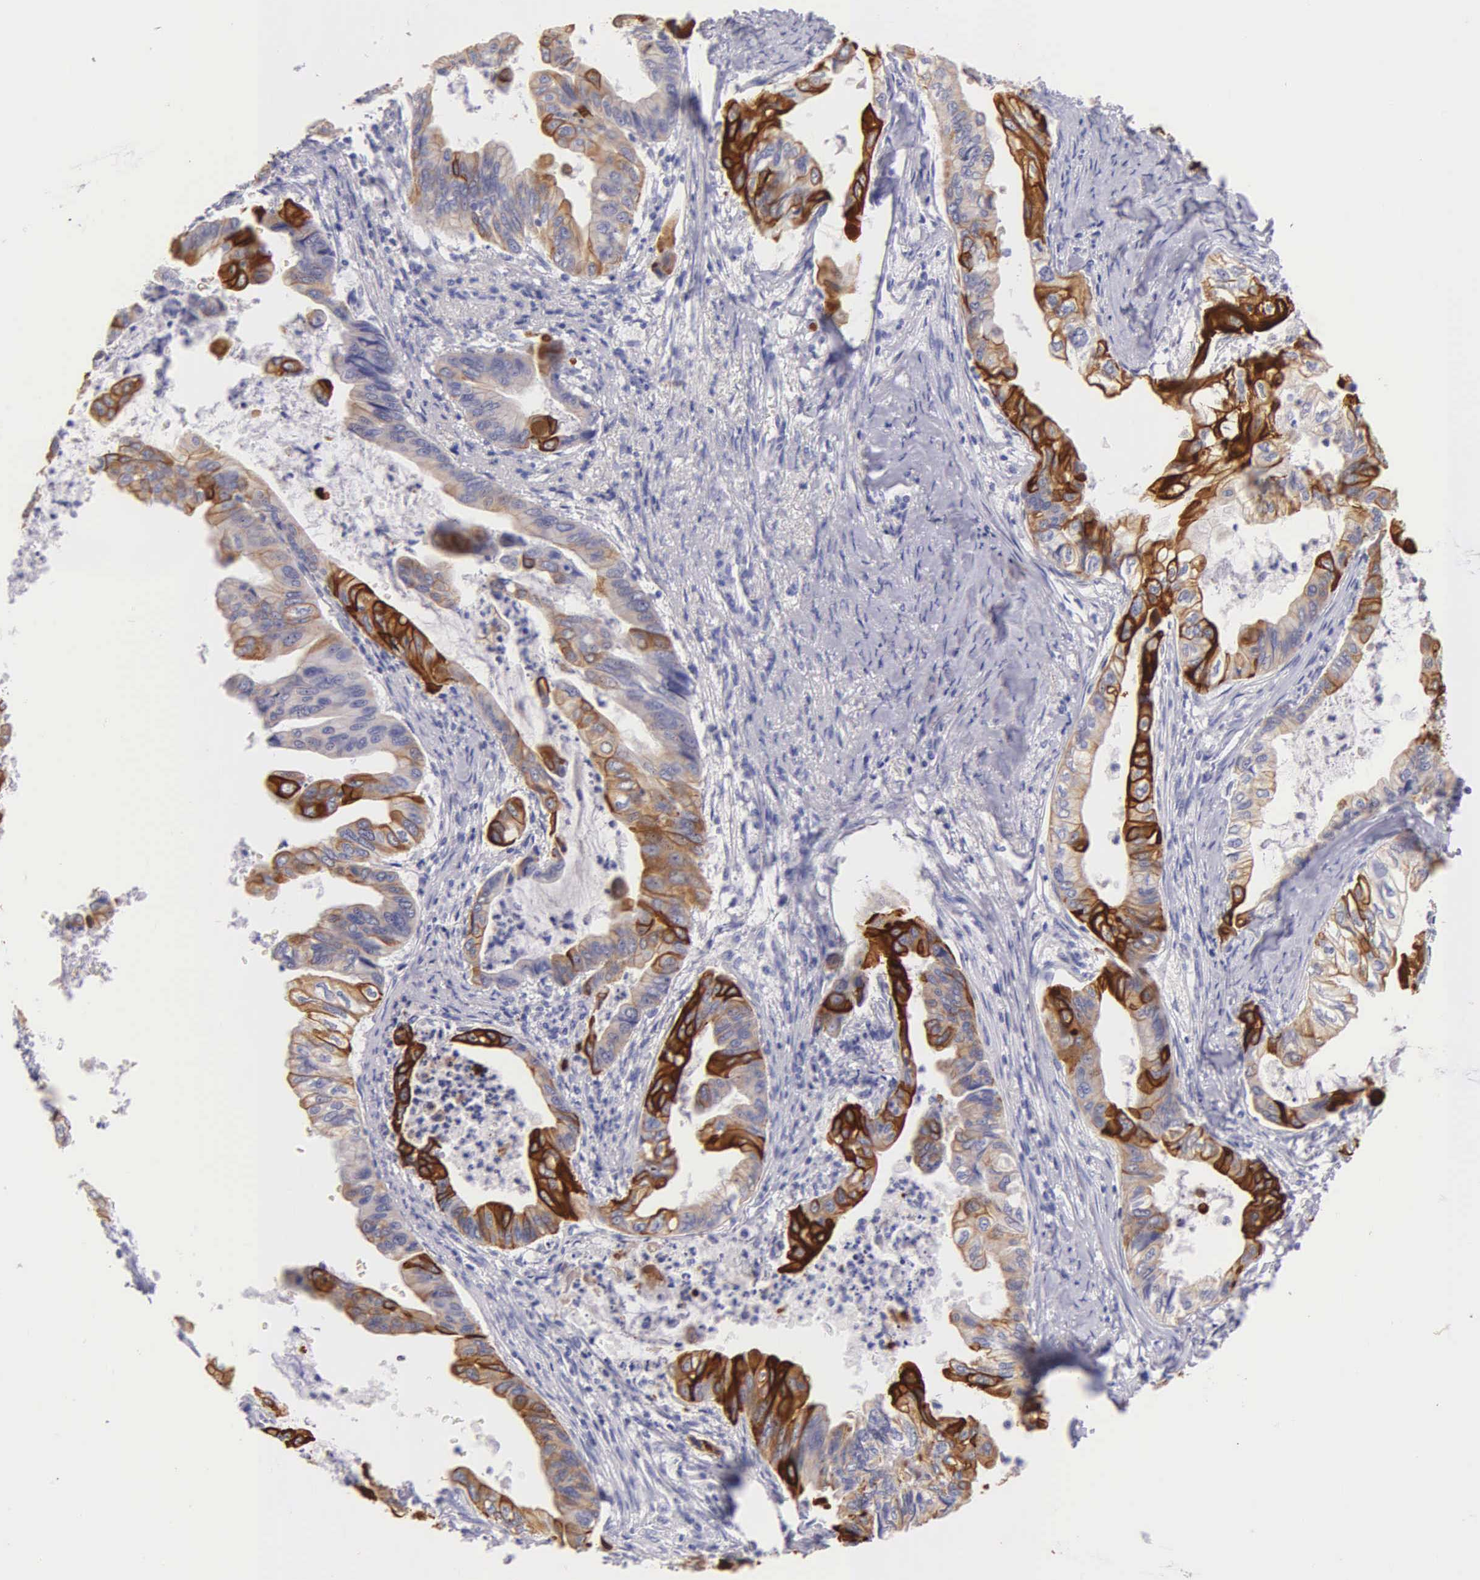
{"staining": {"intensity": "moderate", "quantity": "25%-75%", "location": "cytoplasmic/membranous"}, "tissue": "stomach cancer", "cell_type": "Tumor cells", "image_type": "cancer", "snomed": [{"axis": "morphology", "description": "Adenocarcinoma, NOS"}, {"axis": "topography", "description": "Stomach, upper"}], "caption": "Tumor cells display medium levels of moderate cytoplasmic/membranous positivity in about 25%-75% of cells in human stomach adenocarcinoma.", "gene": "KRT17", "patient": {"sex": "male", "age": 80}}